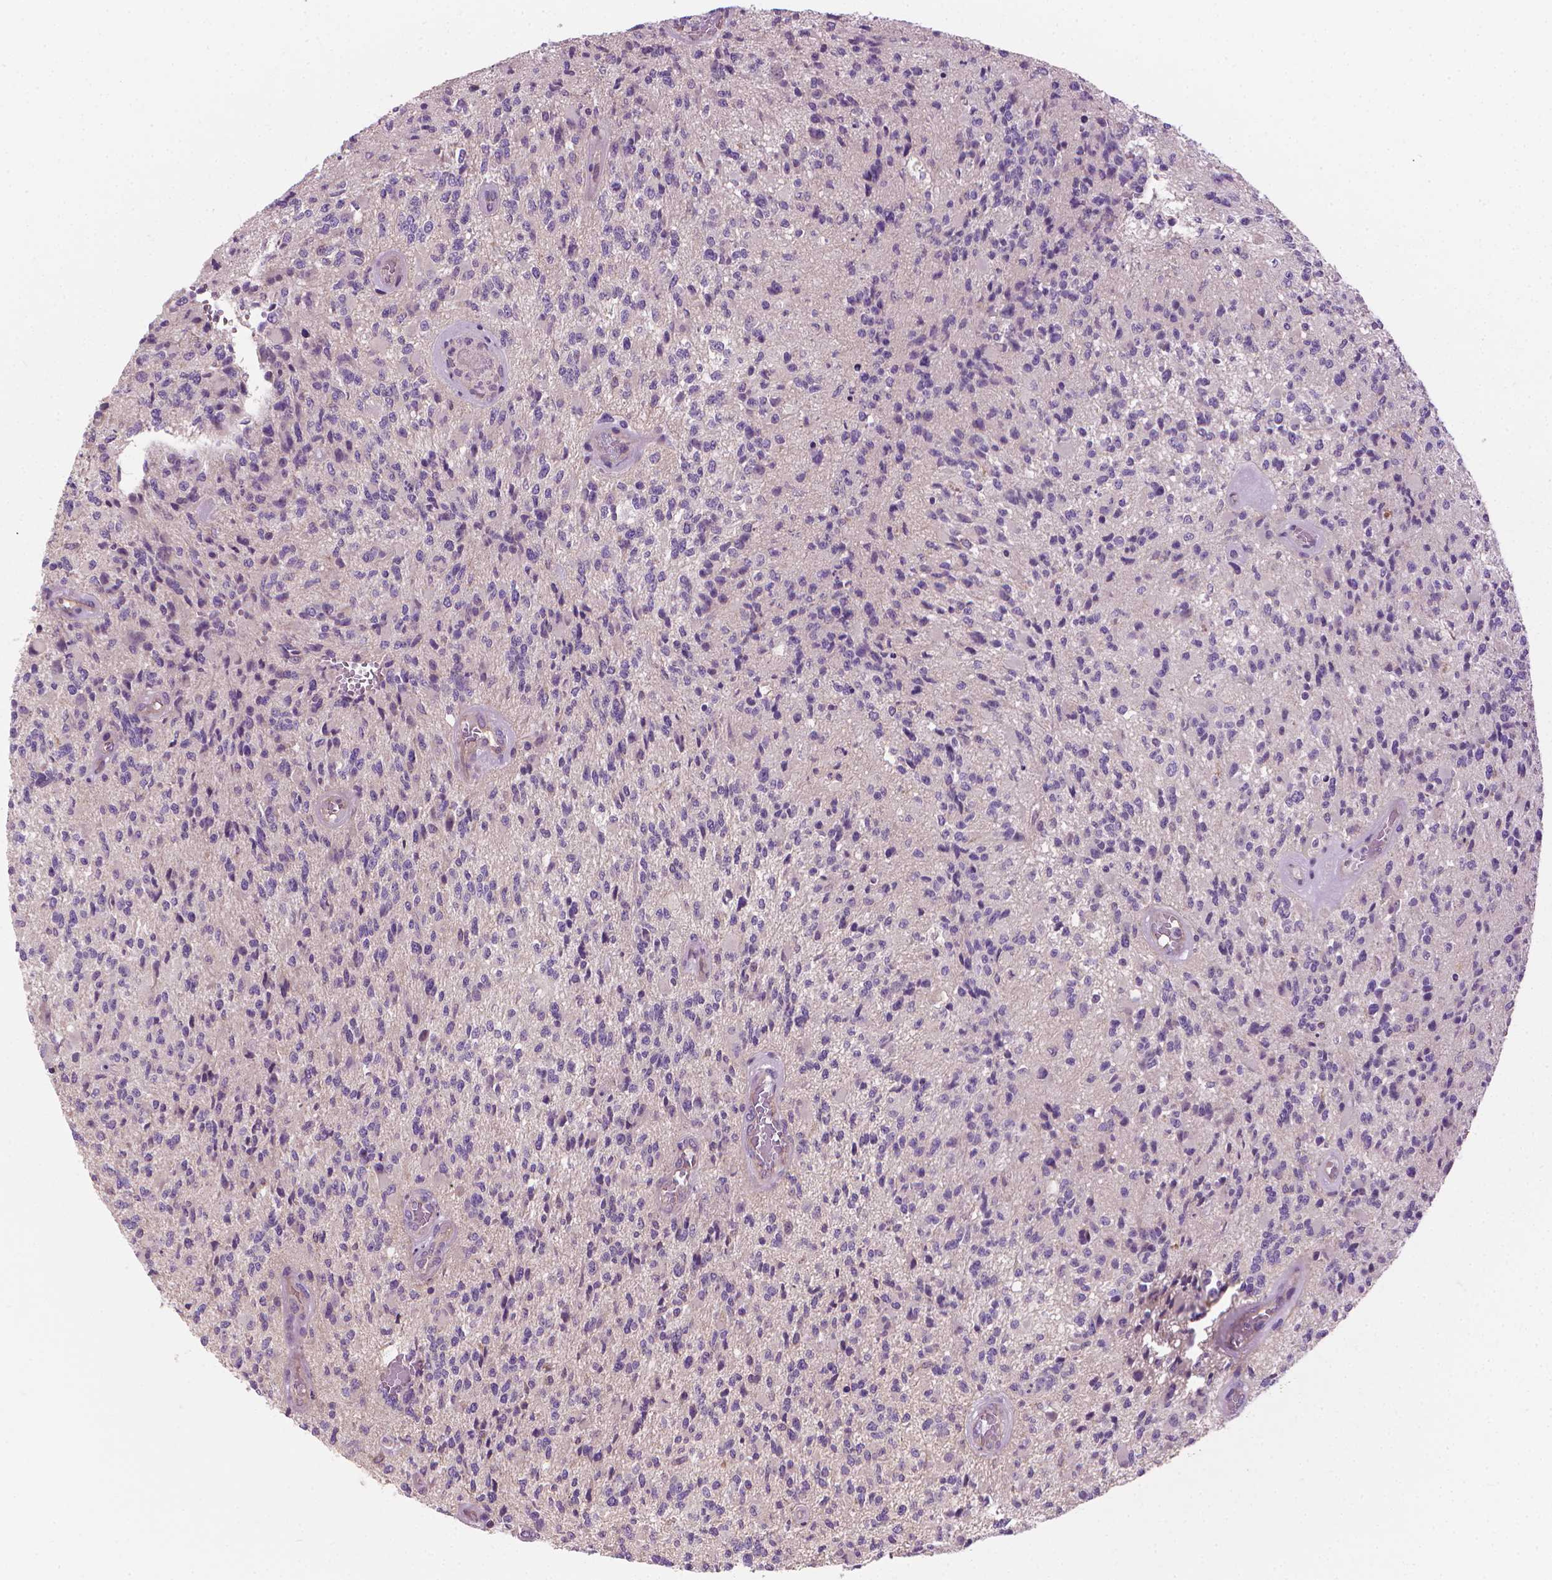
{"staining": {"intensity": "negative", "quantity": "none", "location": "none"}, "tissue": "glioma", "cell_type": "Tumor cells", "image_type": "cancer", "snomed": [{"axis": "morphology", "description": "Glioma, malignant, High grade"}, {"axis": "topography", "description": "Brain"}], "caption": "IHC micrograph of neoplastic tissue: human glioma stained with DAB shows no significant protein staining in tumor cells. Nuclei are stained in blue.", "gene": "RIIAD1", "patient": {"sex": "female", "age": 63}}